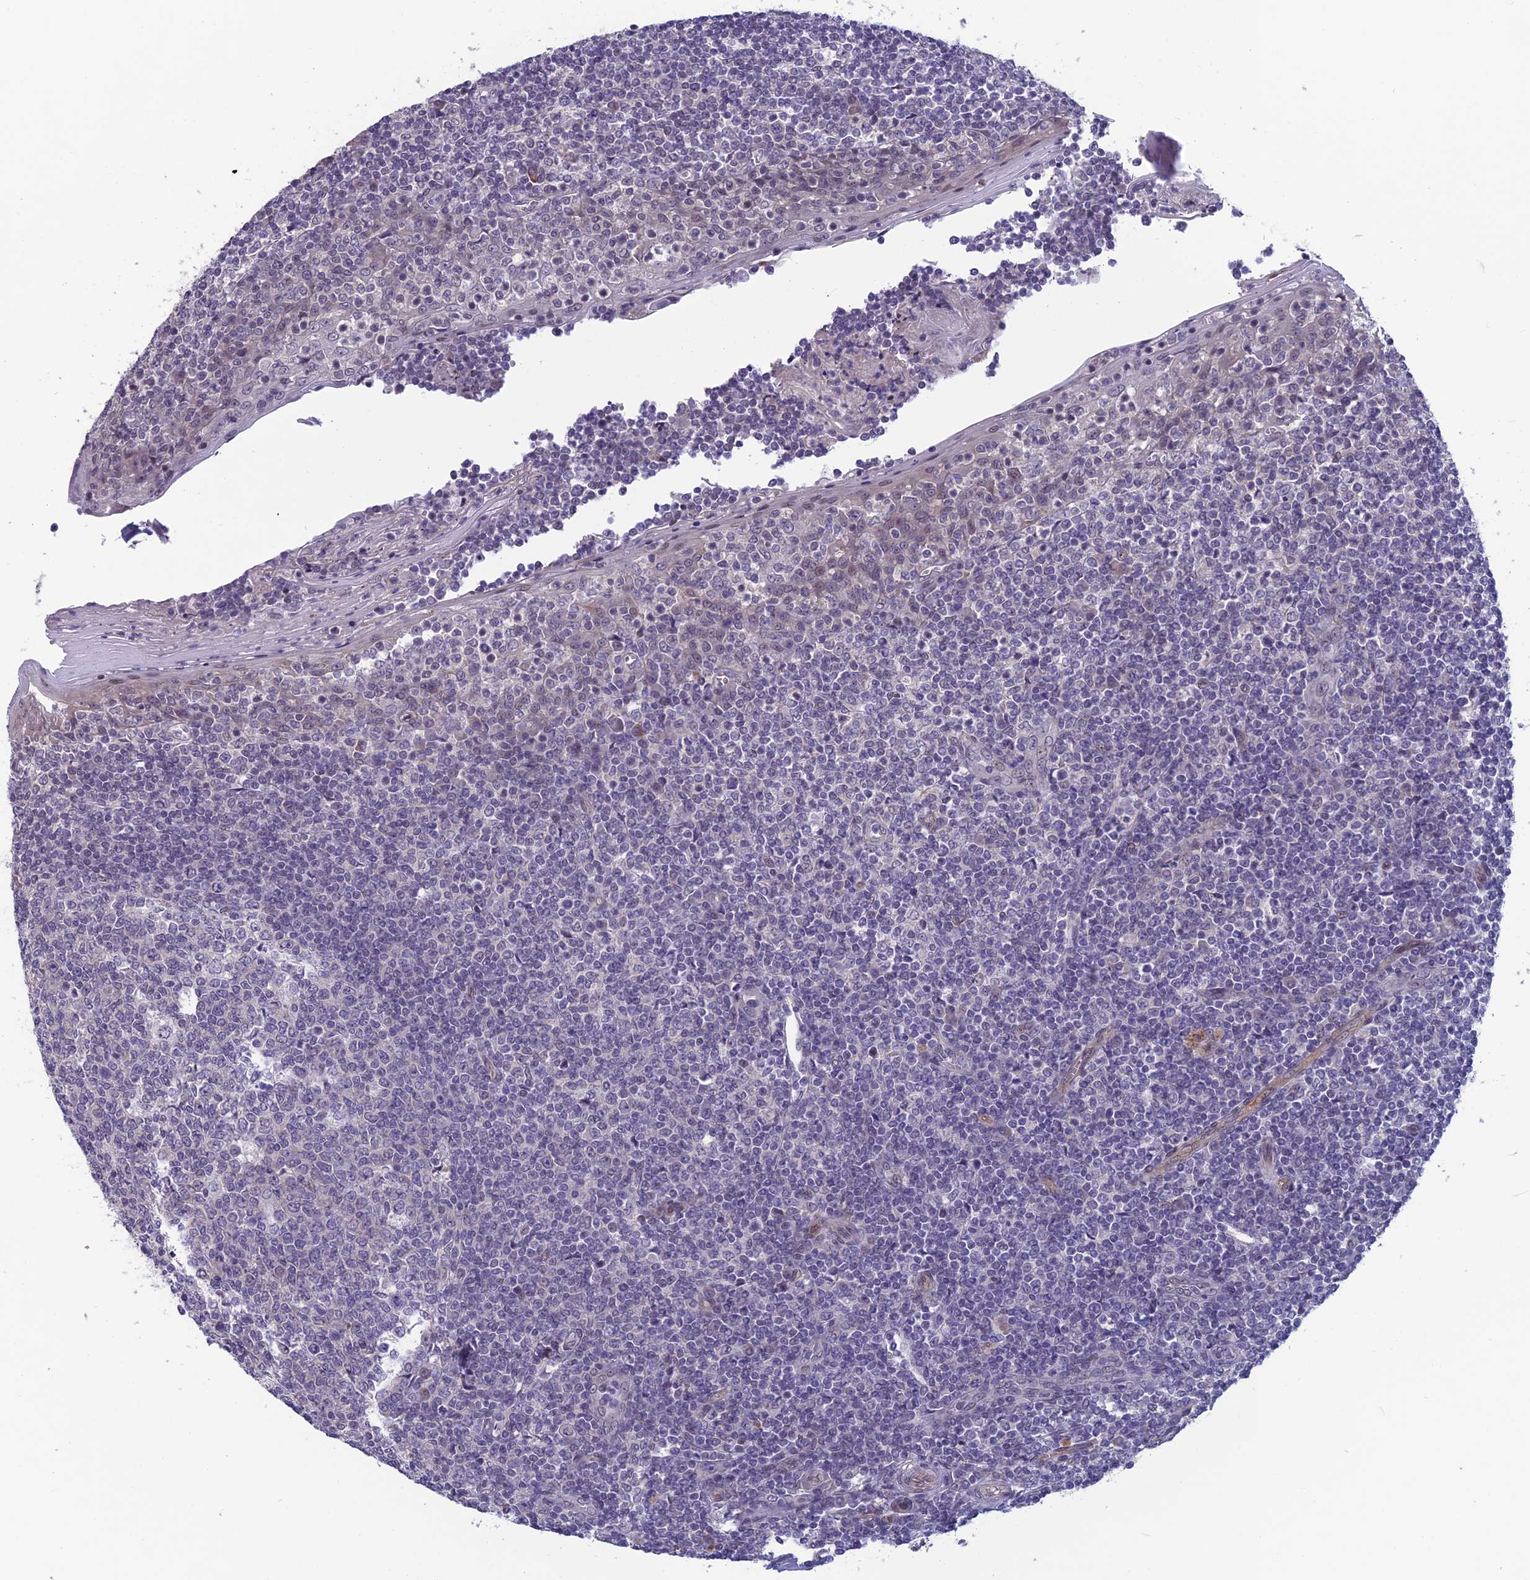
{"staining": {"intensity": "negative", "quantity": "none", "location": "none"}, "tissue": "tonsil", "cell_type": "Germinal center cells", "image_type": "normal", "snomed": [{"axis": "morphology", "description": "Normal tissue, NOS"}, {"axis": "topography", "description": "Tonsil"}], "caption": "Immunohistochemistry (IHC) micrograph of benign tonsil: tonsil stained with DAB (3,3'-diaminobenzidine) demonstrates no significant protein expression in germinal center cells. (DAB (3,3'-diaminobenzidine) IHC, high magnification).", "gene": "FKBPL", "patient": {"sex": "female", "age": 19}}